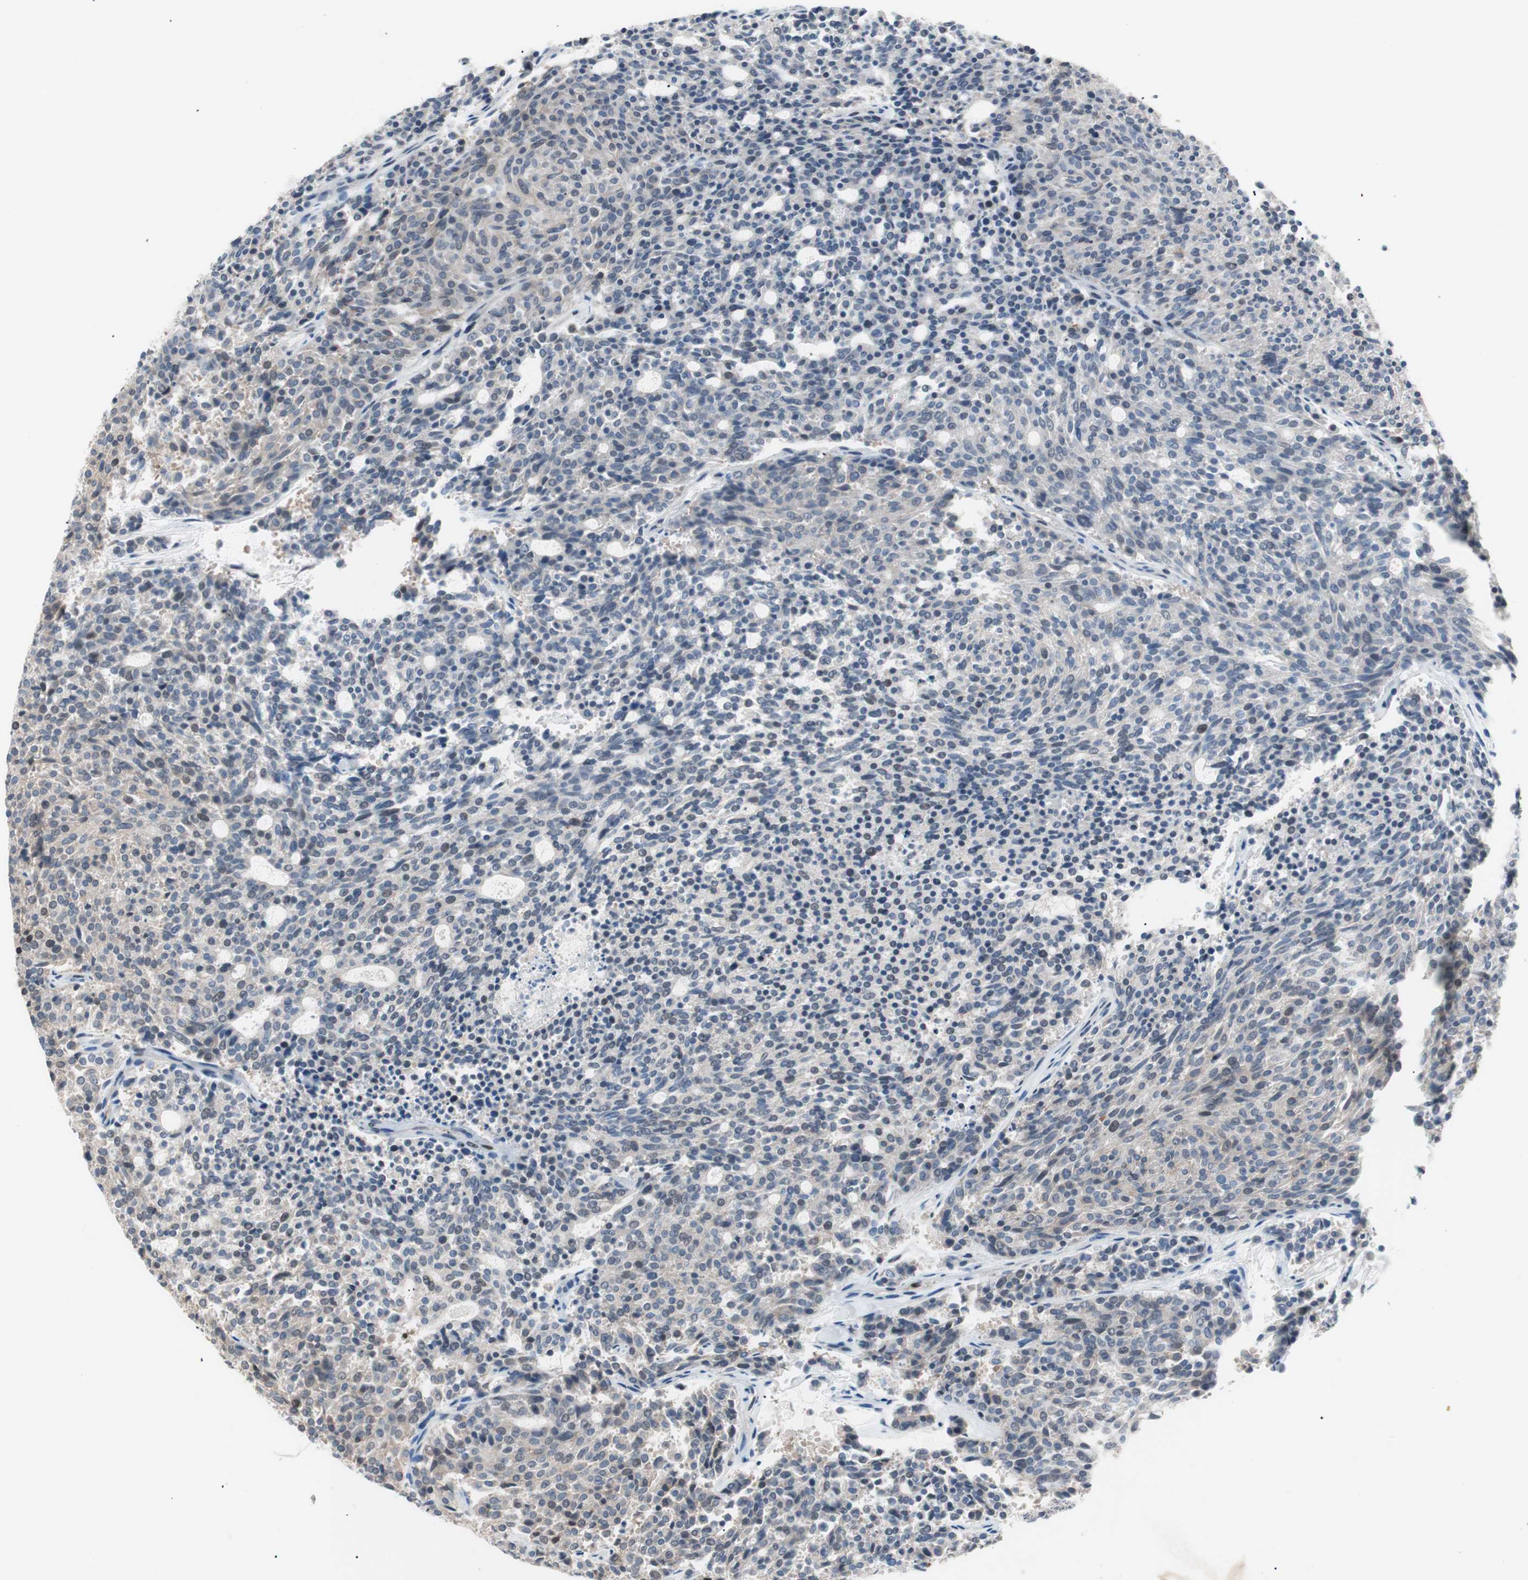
{"staining": {"intensity": "negative", "quantity": "none", "location": "none"}, "tissue": "carcinoid", "cell_type": "Tumor cells", "image_type": "cancer", "snomed": [{"axis": "morphology", "description": "Carcinoid, malignant, NOS"}, {"axis": "topography", "description": "Pancreas"}], "caption": "Carcinoid was stained to show a protein in brown. There is no significant positivity in tumor cells. Nuclei are stained in blue.", "gene": "POLH", "patient": {"sex": "female", "age": 54}}